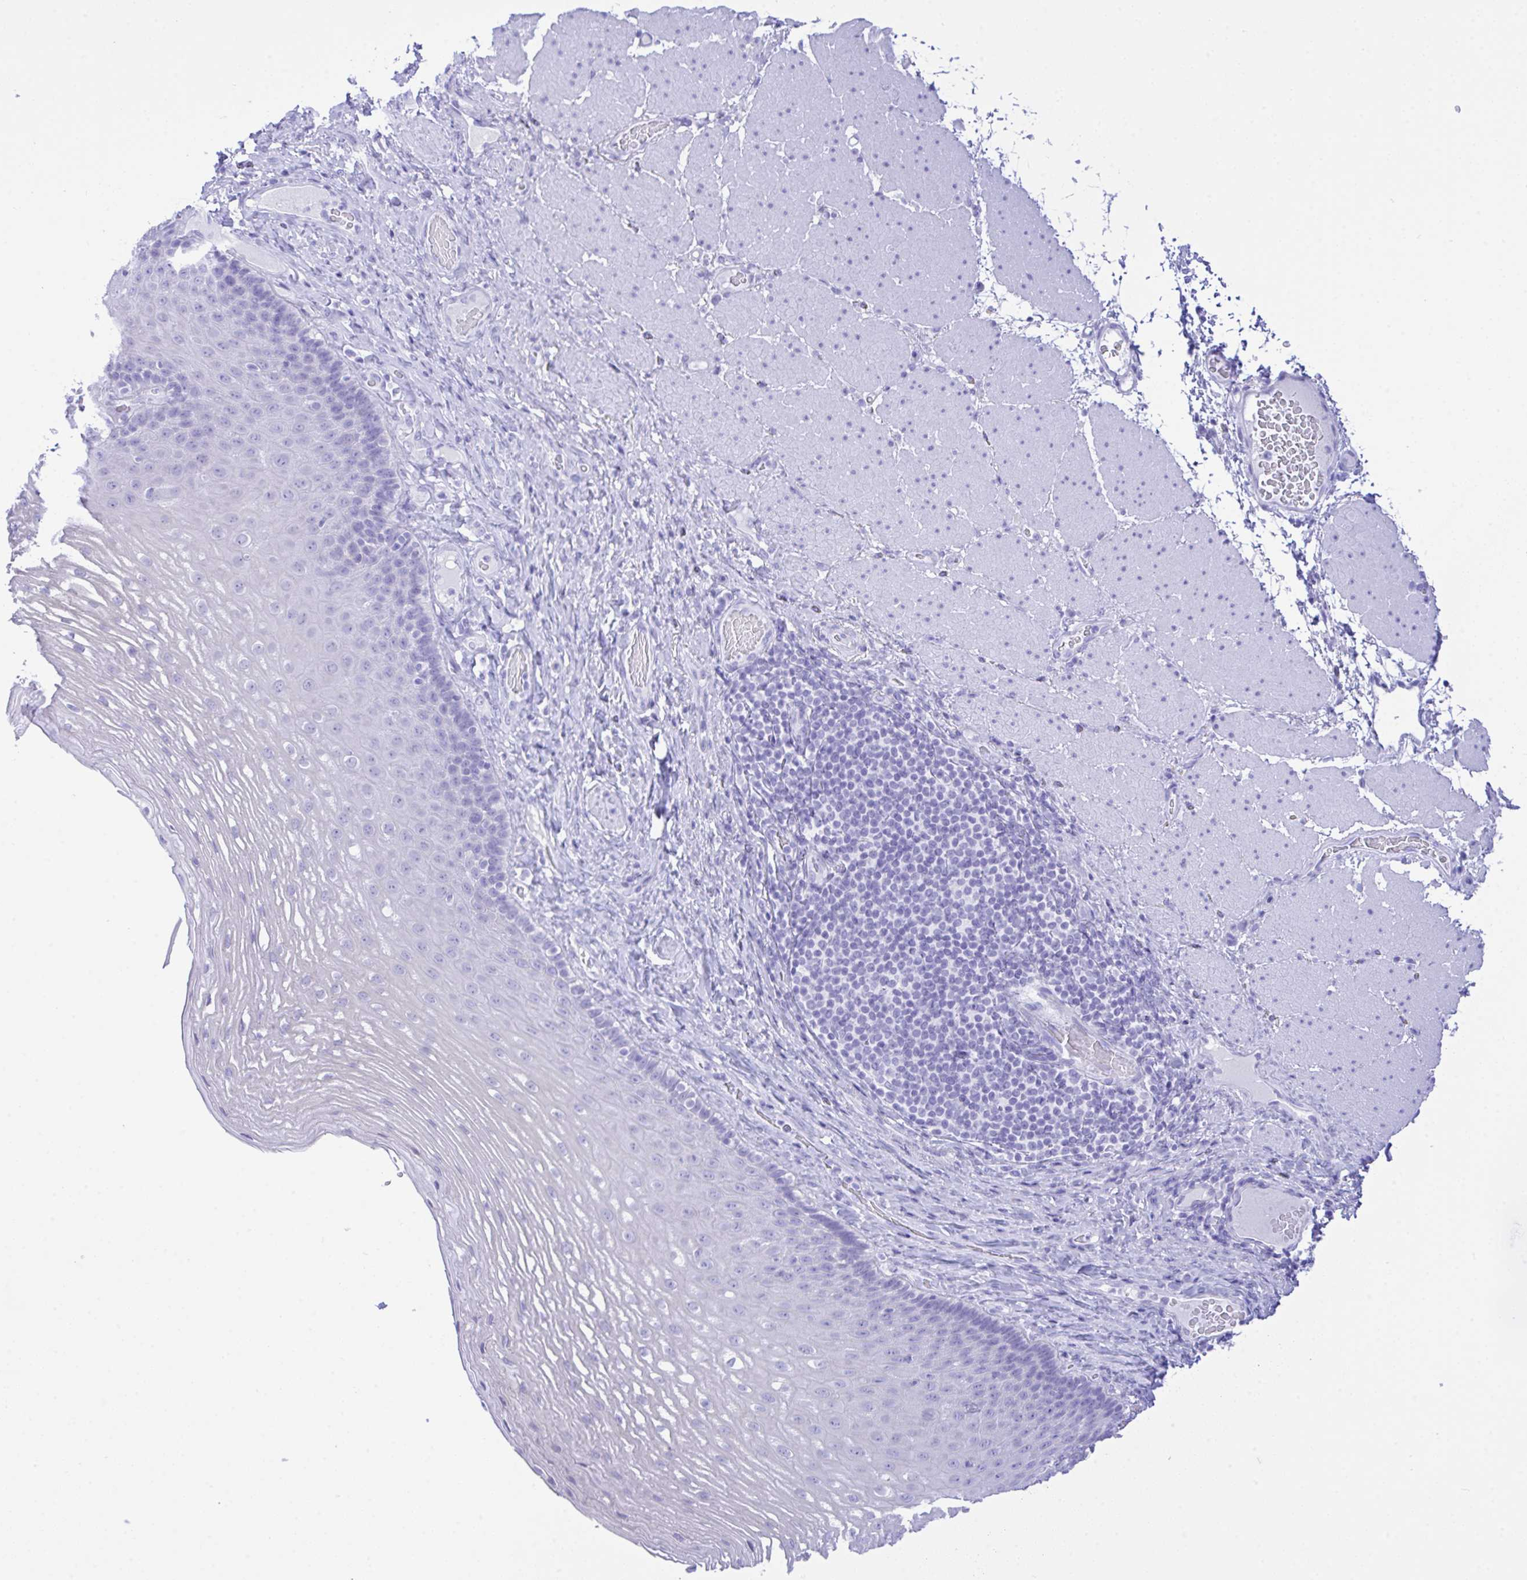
{"staining": {"intensity": "negative", "quantity": "none", "location": "none"}, "tissue": "esophagus", "cell_type": "Squamous epithelial cells", "image_type": "normal", "snomed": [{"axis": "morphology", "description": "Normal tissue, NOS"}, {"axis": "topography", "description": "Esophagus"}], "caption": "This is an IHC photomicrograph of benign human esophagus. There is no staining in squamous epithelial cells.", "gene": "SELENOV", "patient": {"sex": "male", "age": 62}}